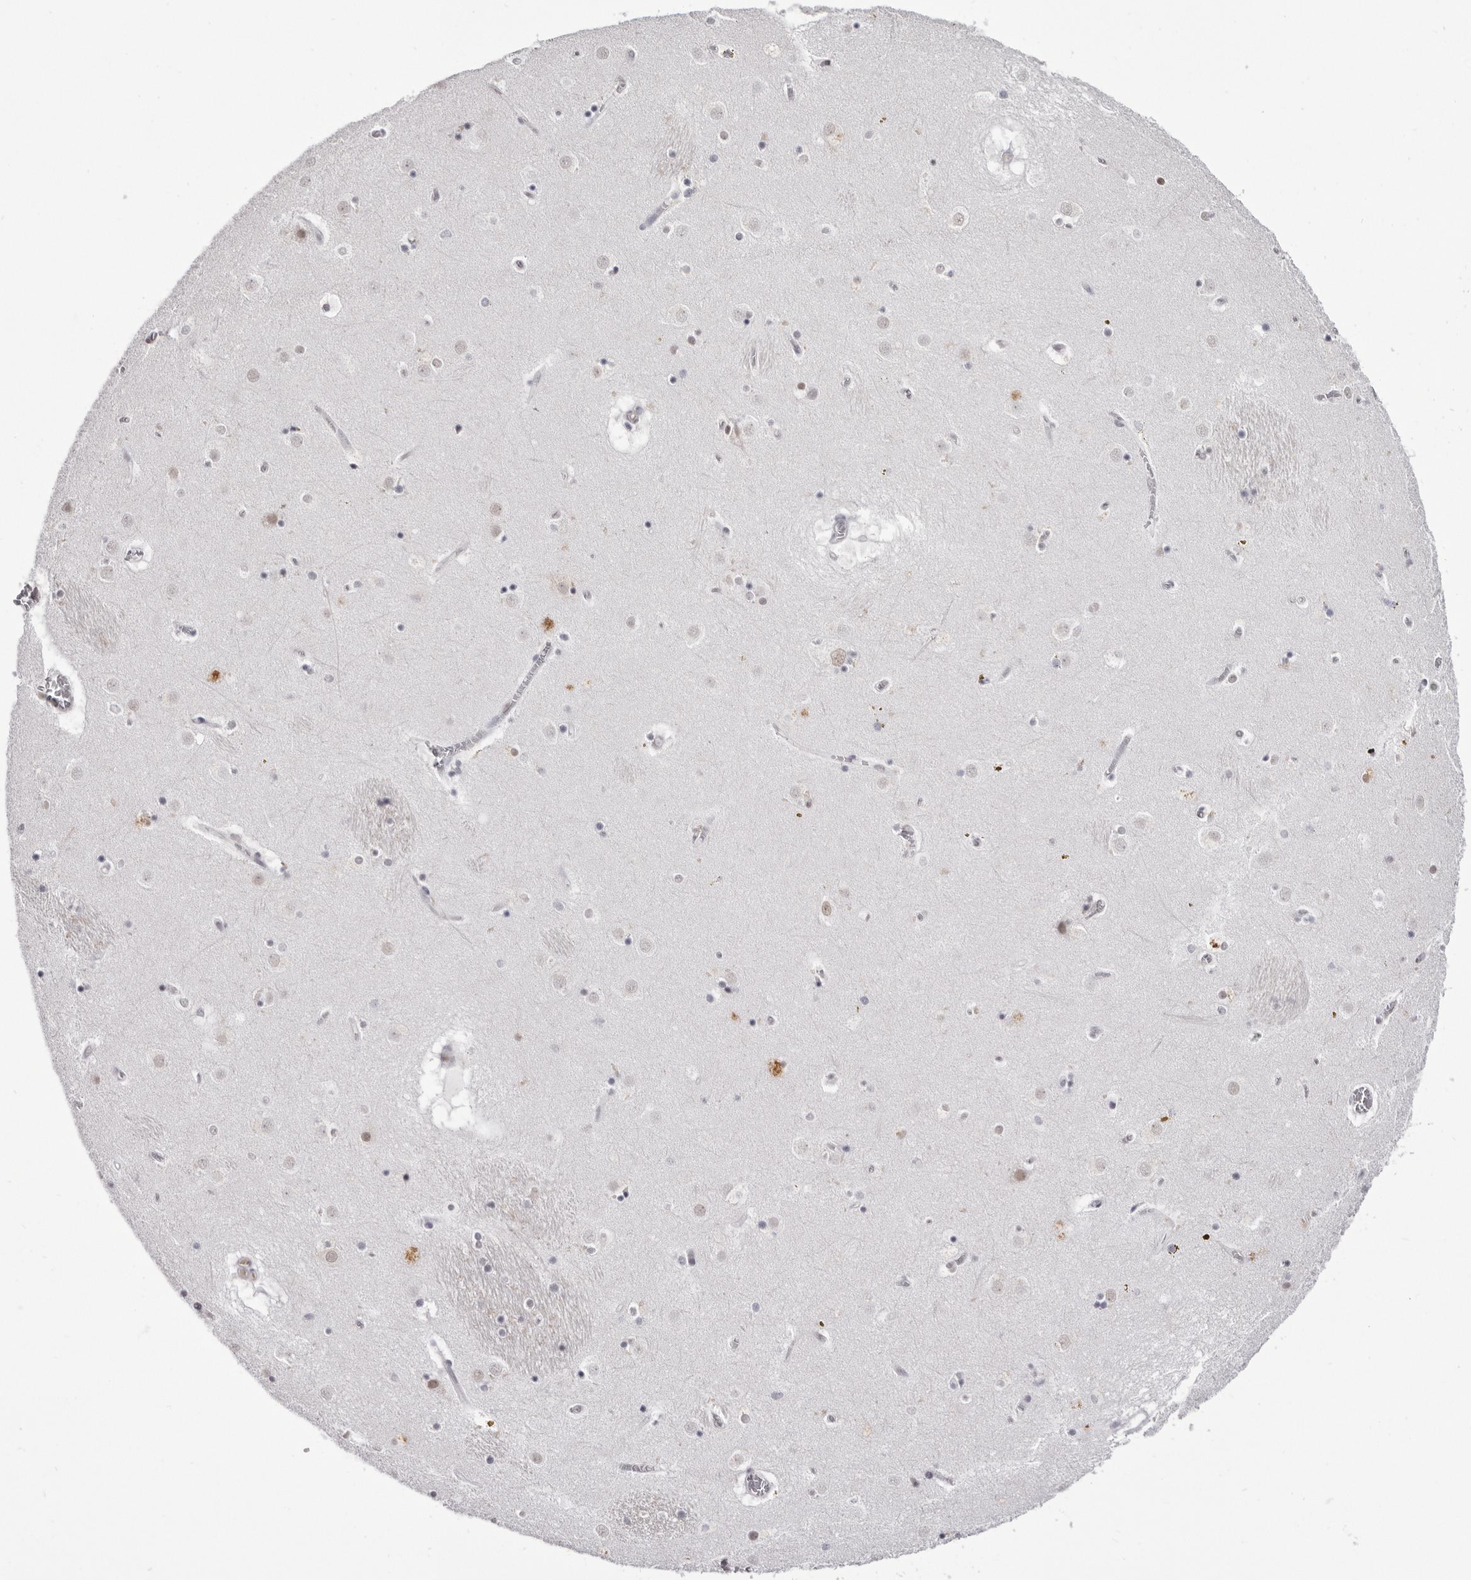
{"staining": {"intensity": "negative", "quantity": "none", "location": "none"}, "tissue": "caudate", "cell_type": "Glial cells", "image_type": "normal", "snomed": [{"axis": "morphology", "description": "Normal tissue, NOS"}, {"axis": "topography", "description": "Lateral ventricle wall"}], "caption": "Photomicrograph shows no protein expression in glial cells of normal caudate. (DAB immunohistochemistry (IHC) visualized using brightfield microscopy, high magnification).", "gene": "ZNF326", "patient": {"sex": "male", "age": 70}}